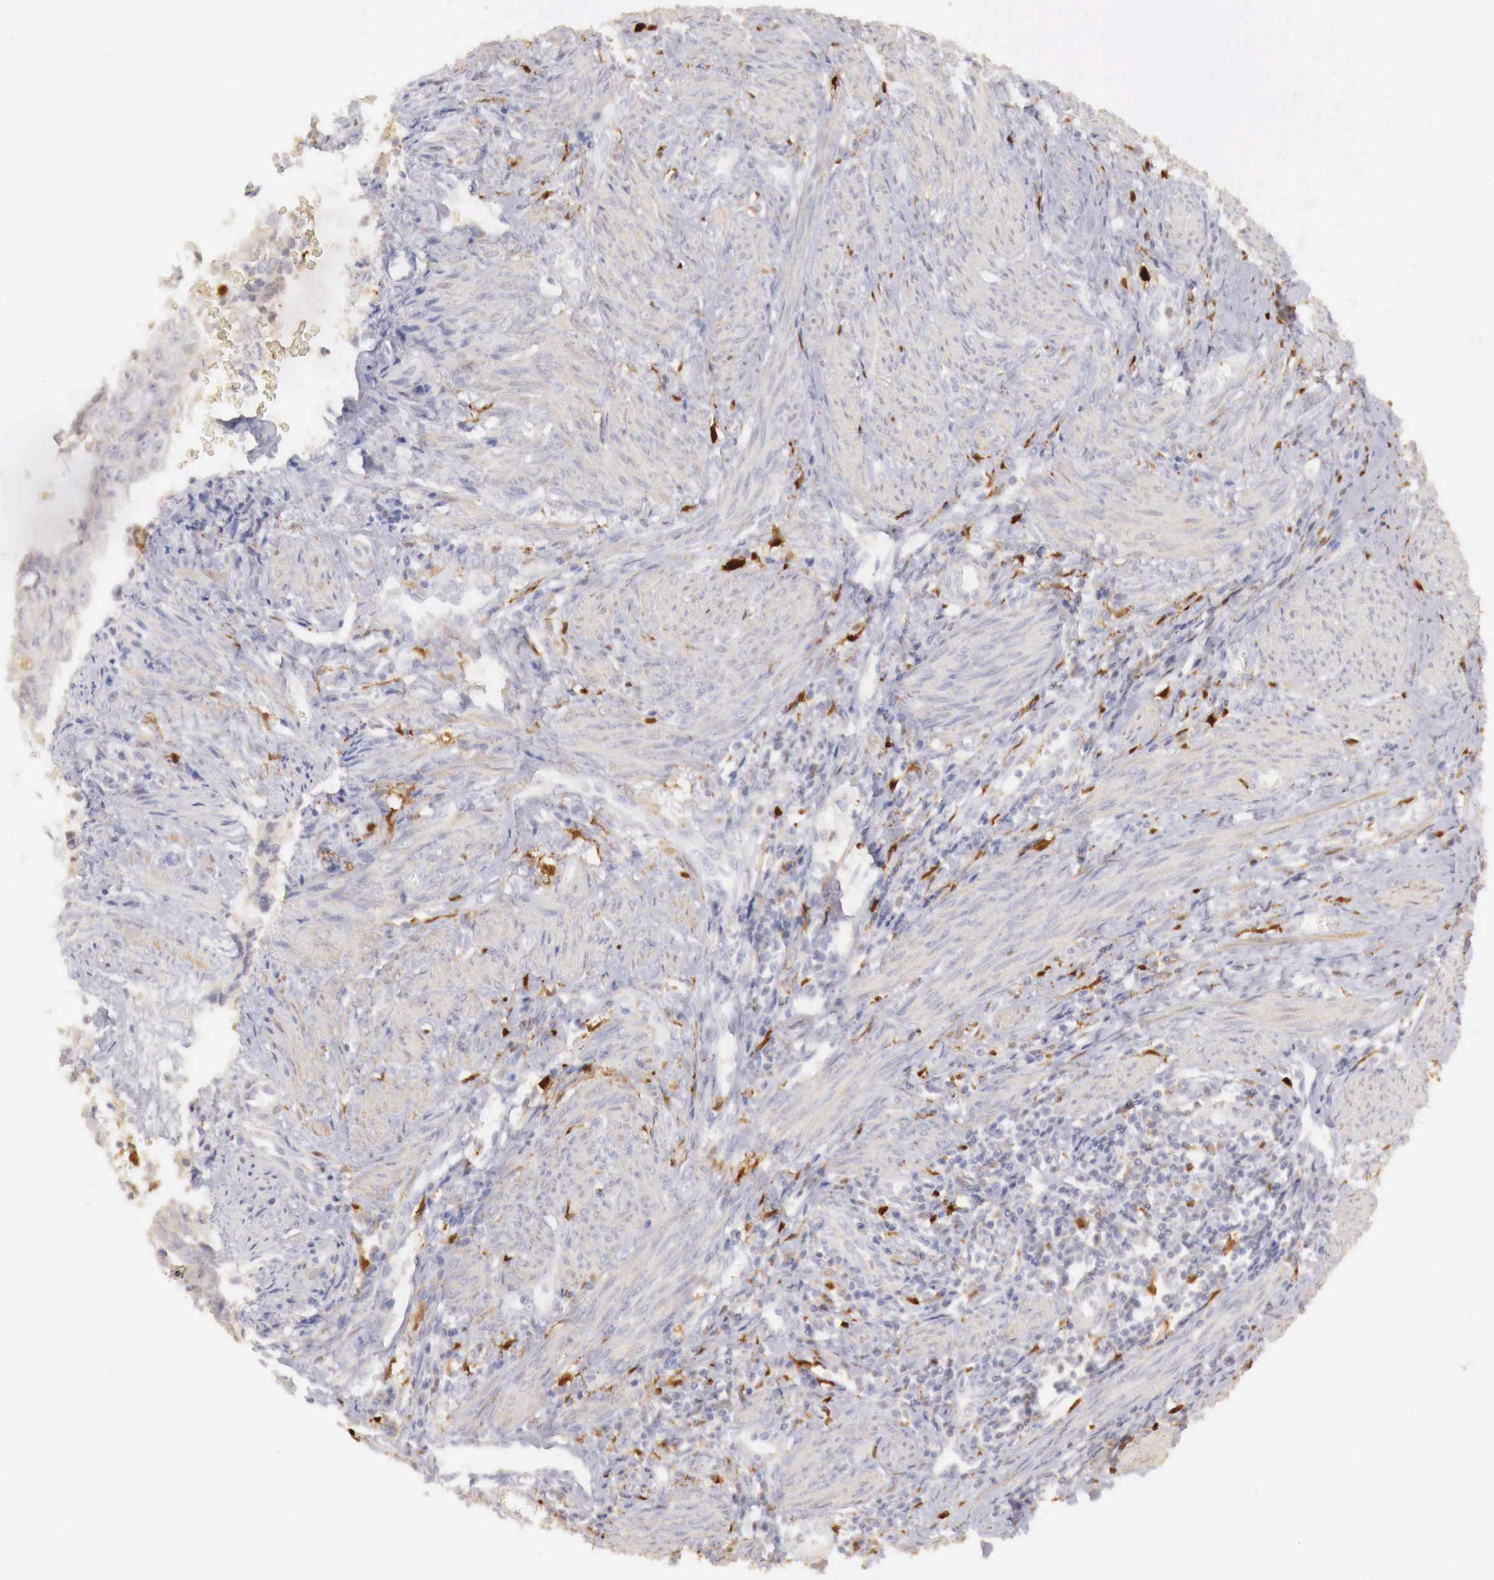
{"staining": {"intensity": "weak", "quantity": "<25%", "location": "cytoplasmic/membranous"}, "tissue": "endometrial cancer", "cell_type": "Tumor cells", "image_type": "cancer", "snomed": [{"axis": "morphology", "description": "Adenocarcinoma, NOS"}, {"axis": "topography", "description": "Endometrium"}], "caption": "An immunohistochemistry (IHC) histopathology image of endometrial cancer is shown. There is no staining in tumor cells of endometrial cancer. (DAB (3,3'-diaminobenzidine) IHC visualized using brightfield microscopy, high magnification).", "gene": "RENBP", "patient": {"sex": "female", "age": 75}}